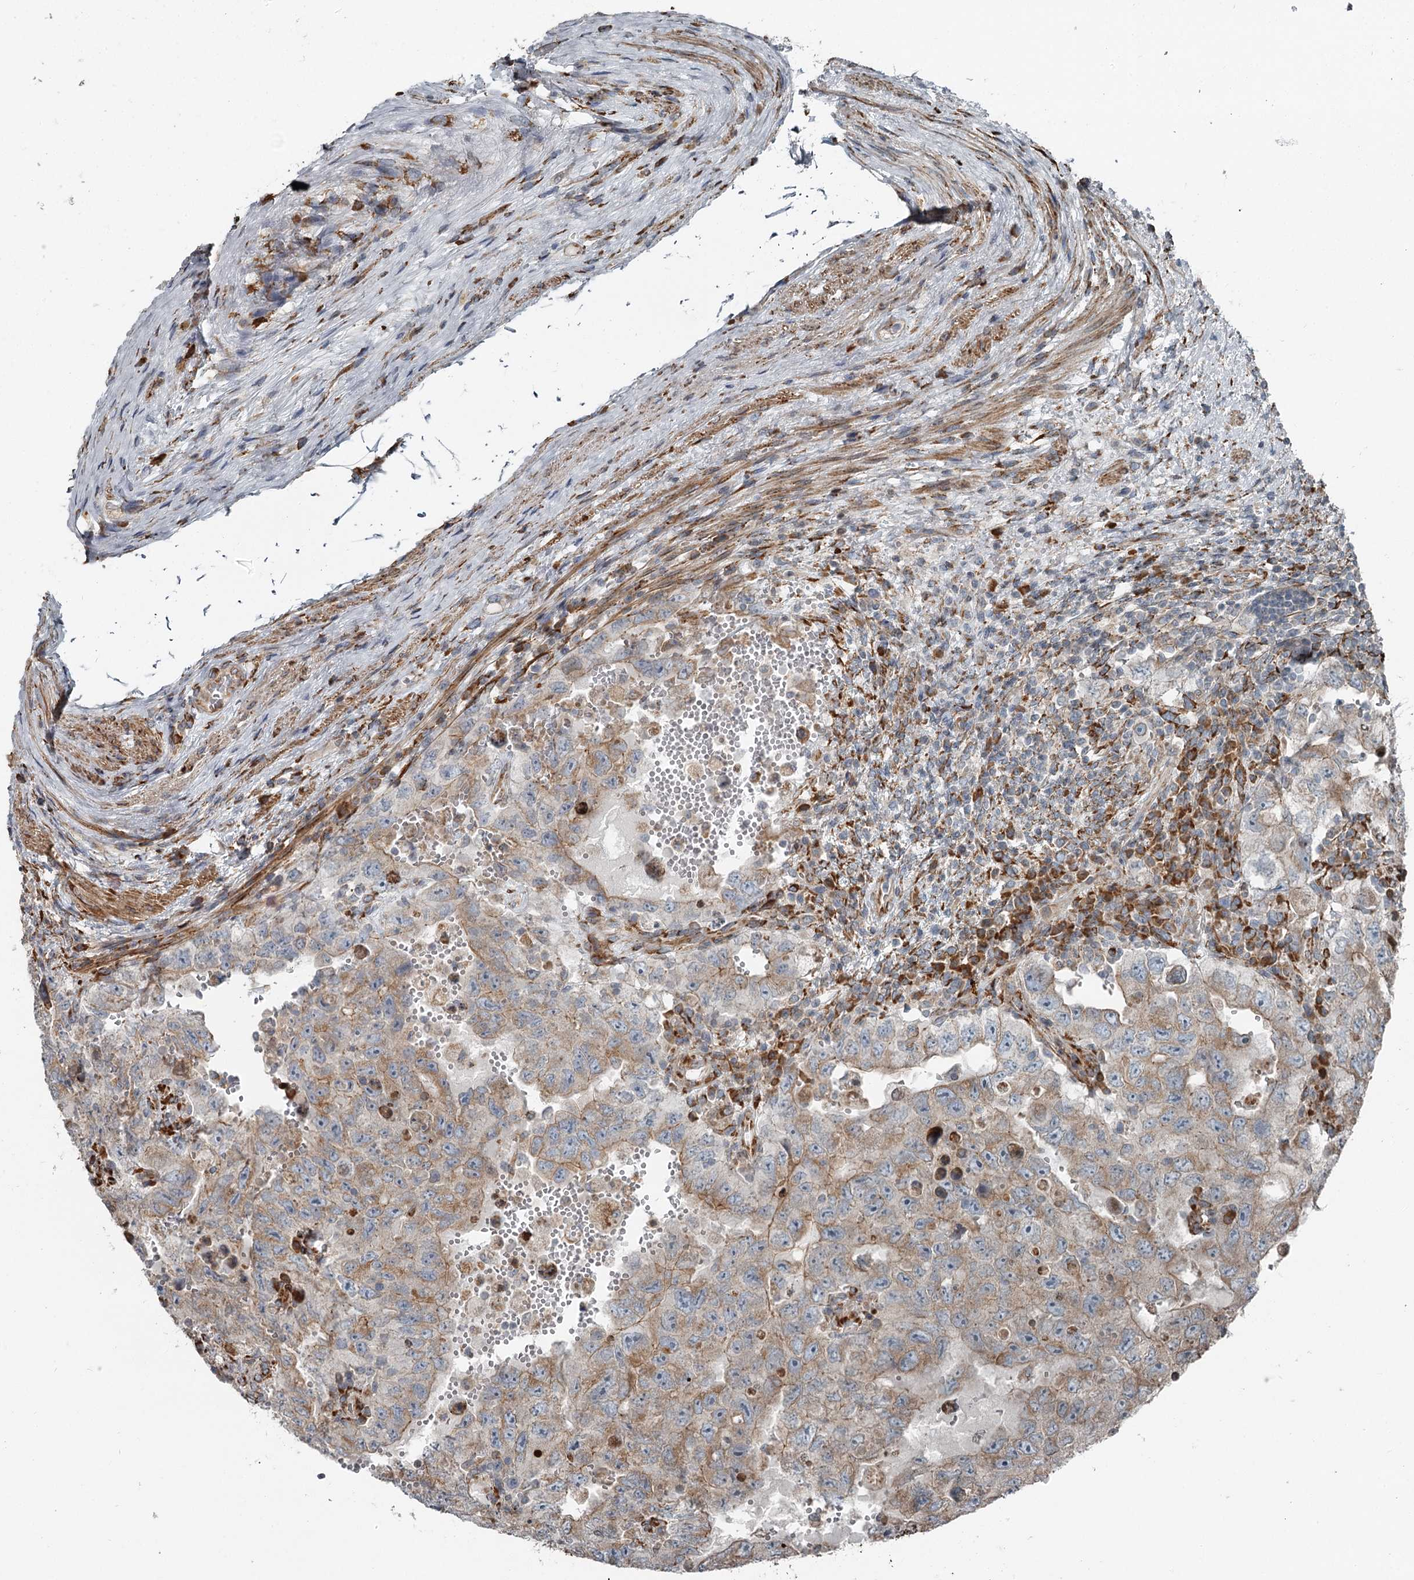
{"staining": {"intensity": "weak", "quantity": "25%-75%", "location": "cytoplasmic/membranous"}, "tissue": "testis cancer", "cell_type": "Tumor cells", "image_type": "cancer", "snomed": [{"axis": "morphology", "description": "Carcinoma, Embryonal, NOS"}, {"axis": "topography", "description": "Testis"}], "caption": "Immunohistochemistry photomicrograph of human embryonal carcinoma (testis) stained for a protein (brown), which demonstrates low levels of weak cytoplasmic/membranous expression in approximately 25%-75% of tumor cells.", "gene": "RASSF8", "patient": {"sex": "male", "age": 26}}